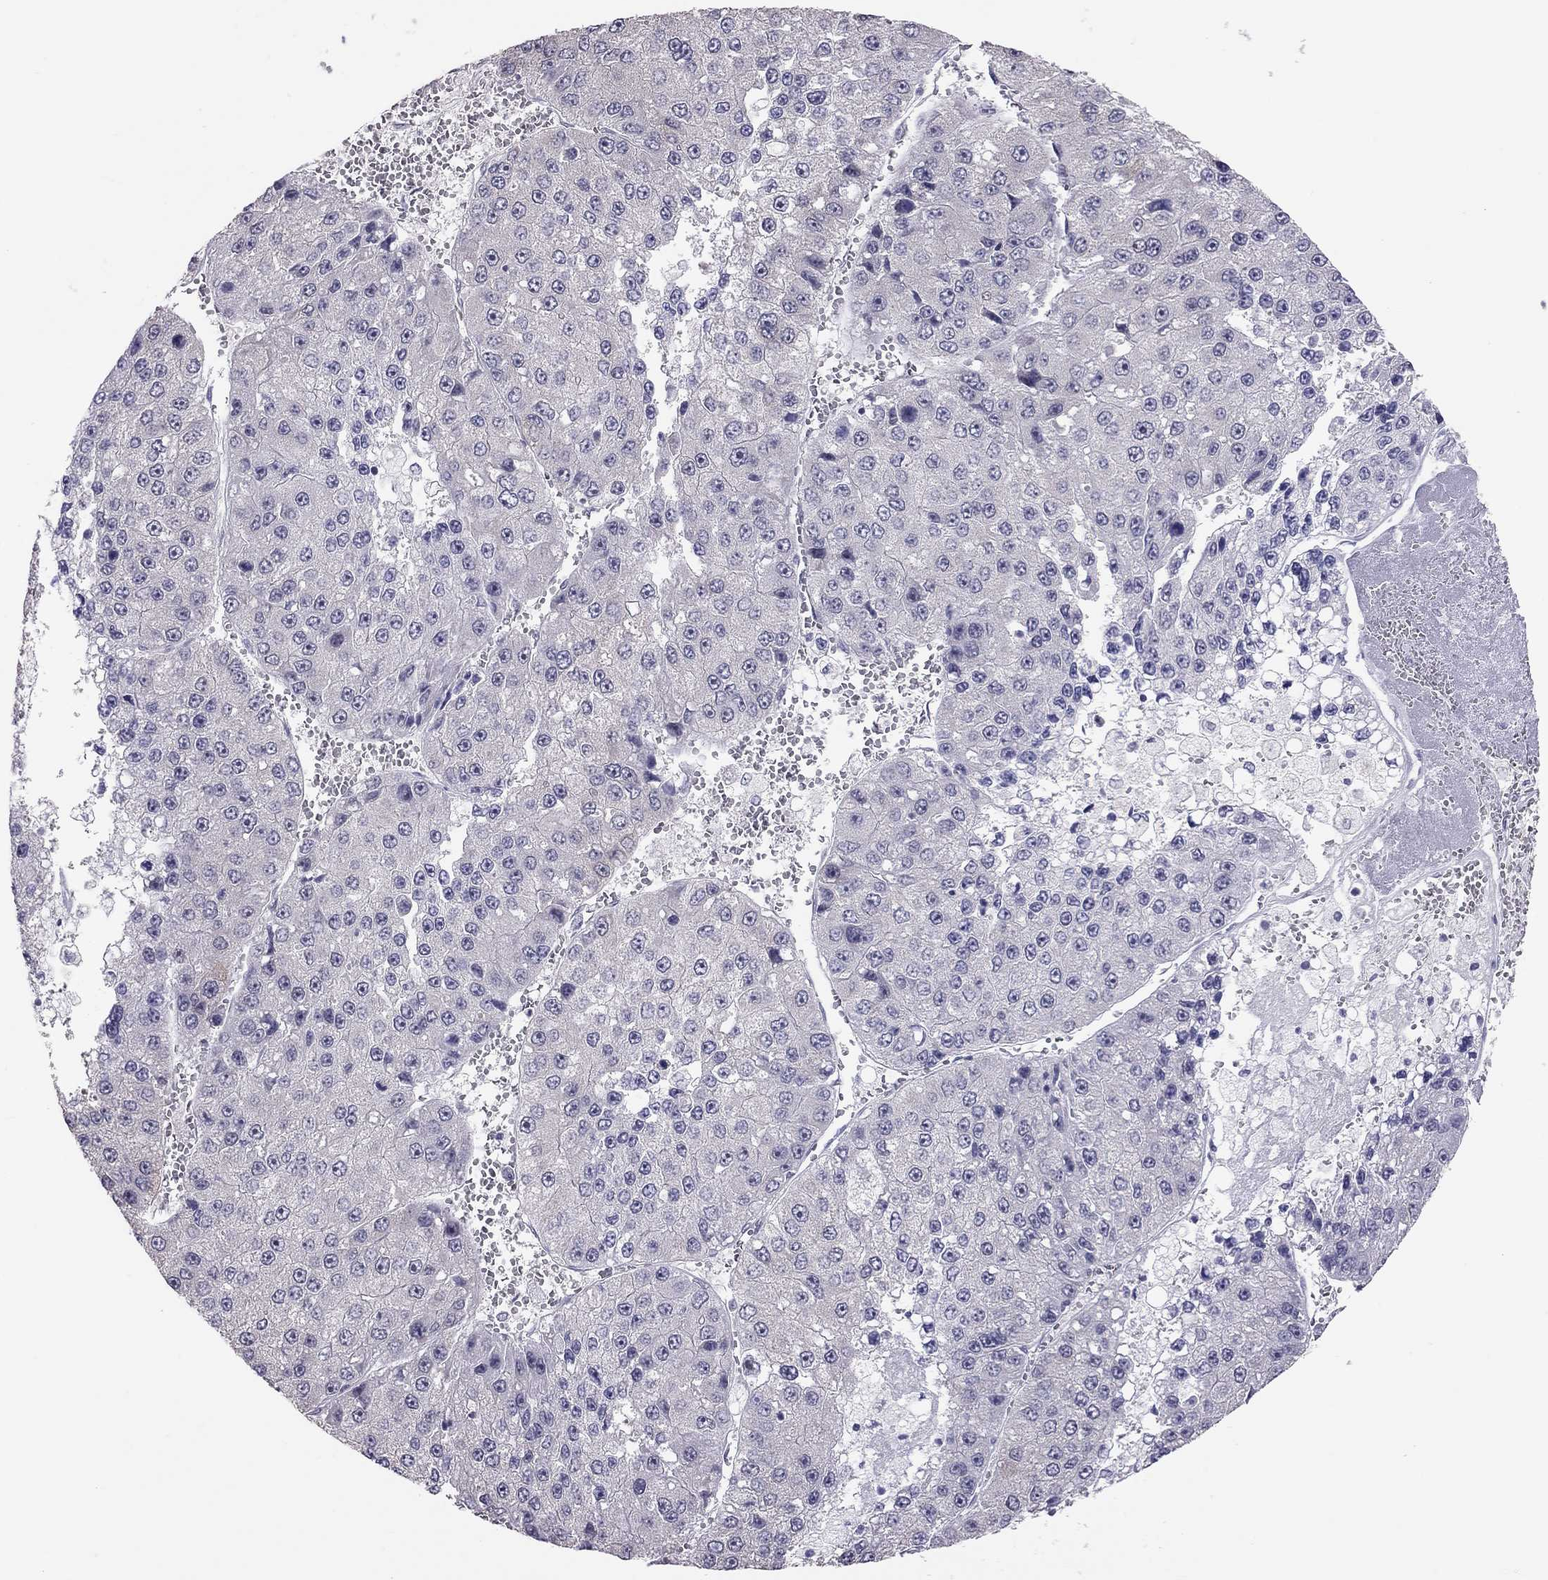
{"staining": {"intensity": "negative", "quantity": "none", "location": "none"}, "tissue": "liver cancer", "cell_type": "Tumor cells", "image_type": "cancer", "snomed": [{"axis": "morphology", "description": "Carcinoma, Hepatocellular, NOS"}, {"axis": "topography", "description": "Liver"}], "caption": "An immunohistochemistry (IHC) photomicrograph of hepatocellular carcinoma (liver) is shown. There is no staining in tumor cells of hepatocellular carcinoma (liver).", "gene": "HSF2BP", "patient": {"sex": "female", "age": 73}}